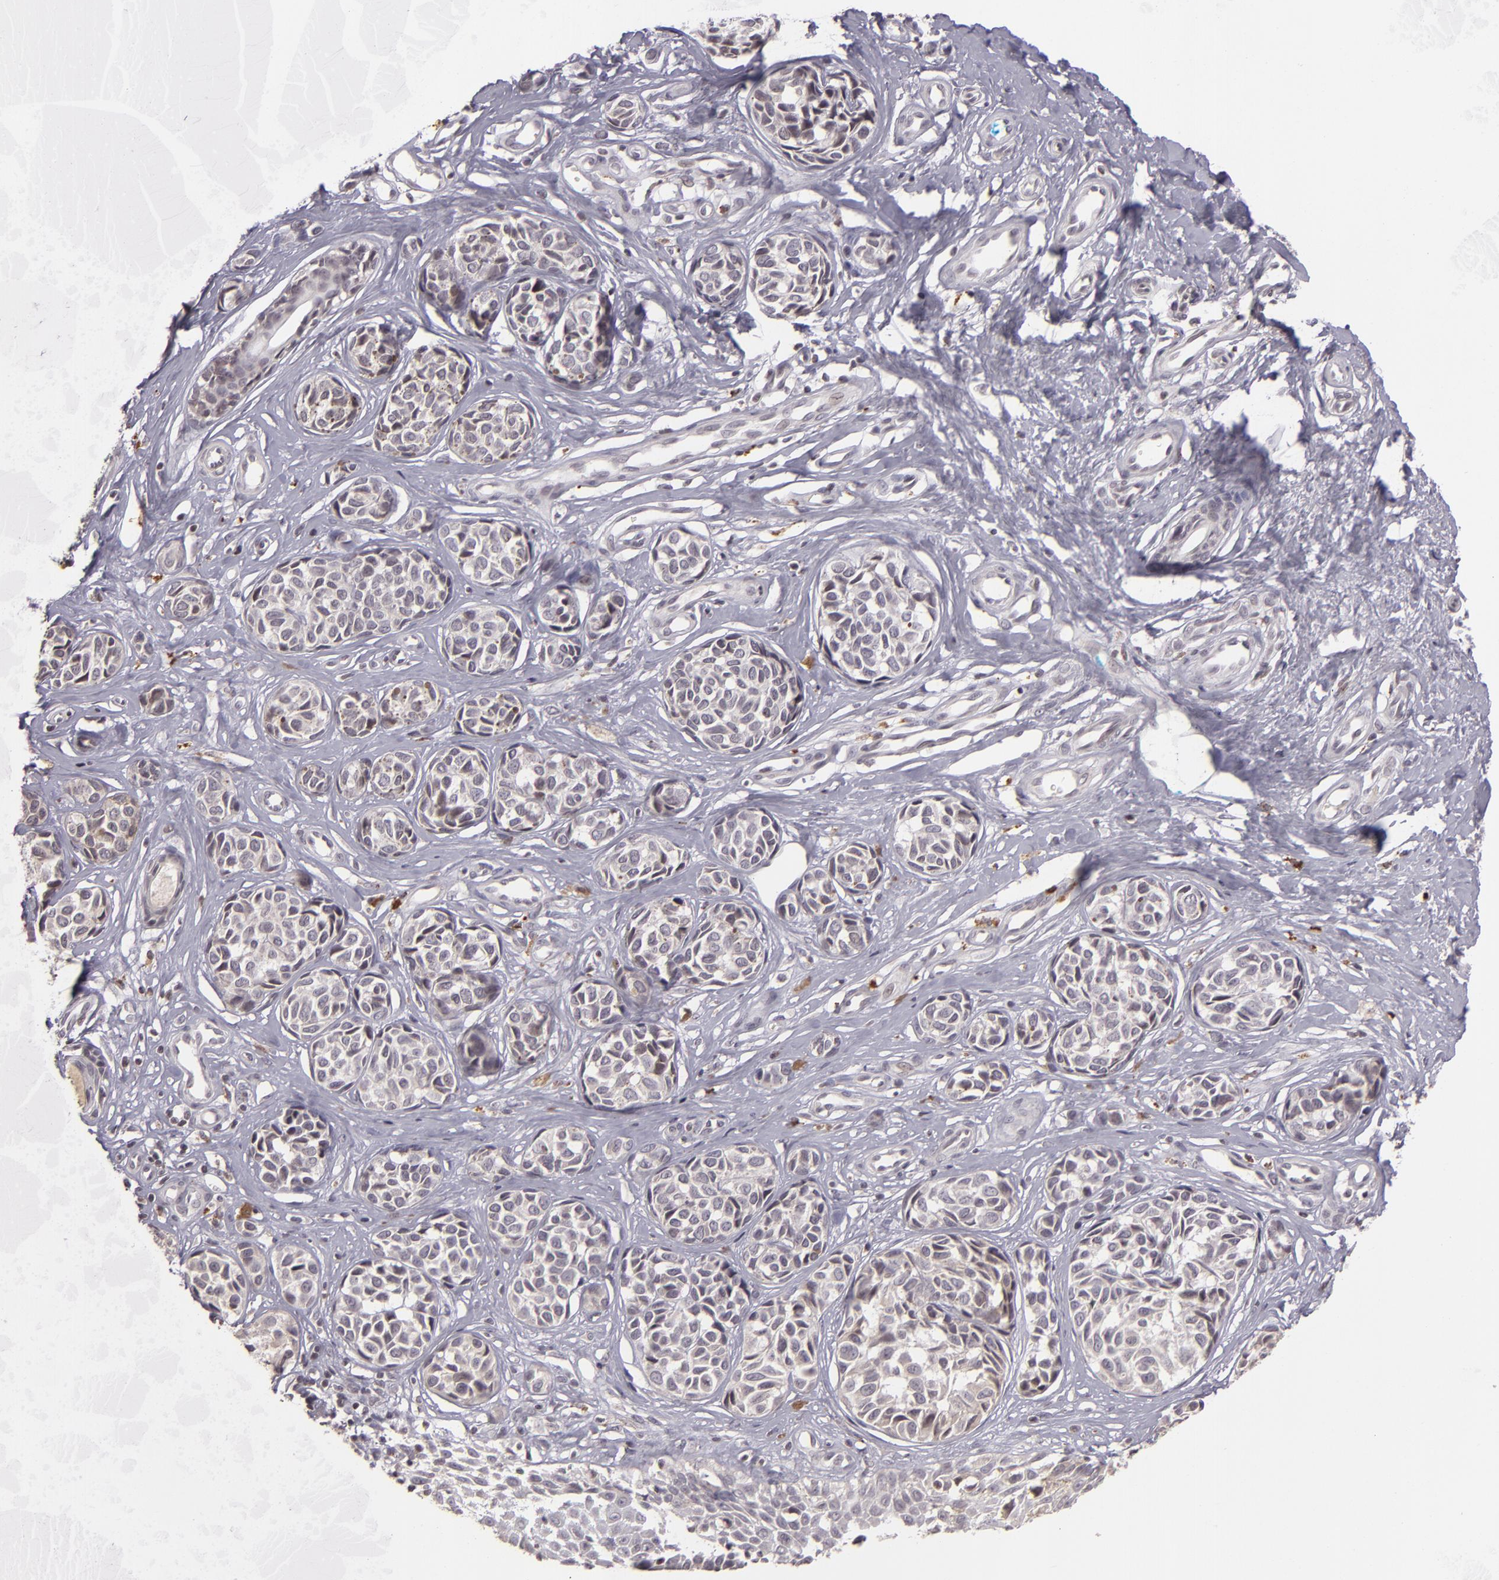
{"staining": {"intensity": "negative", "quantity": "none", "location": "none"}, "tissue": "melanoma", "cell_type": "Tumor cells", "image_type": "cancer", "snomed": [{"axis": "morphology", "description": "Malignant melanoma, NOS"}, {"axis": "topography", "description": "Skin"}], "caption": "Image shows no significant protein positivity in tumor cells of malignant melanoma.", "gene": "AKAP6", "patient": {"sex": "male", "age": 79}}